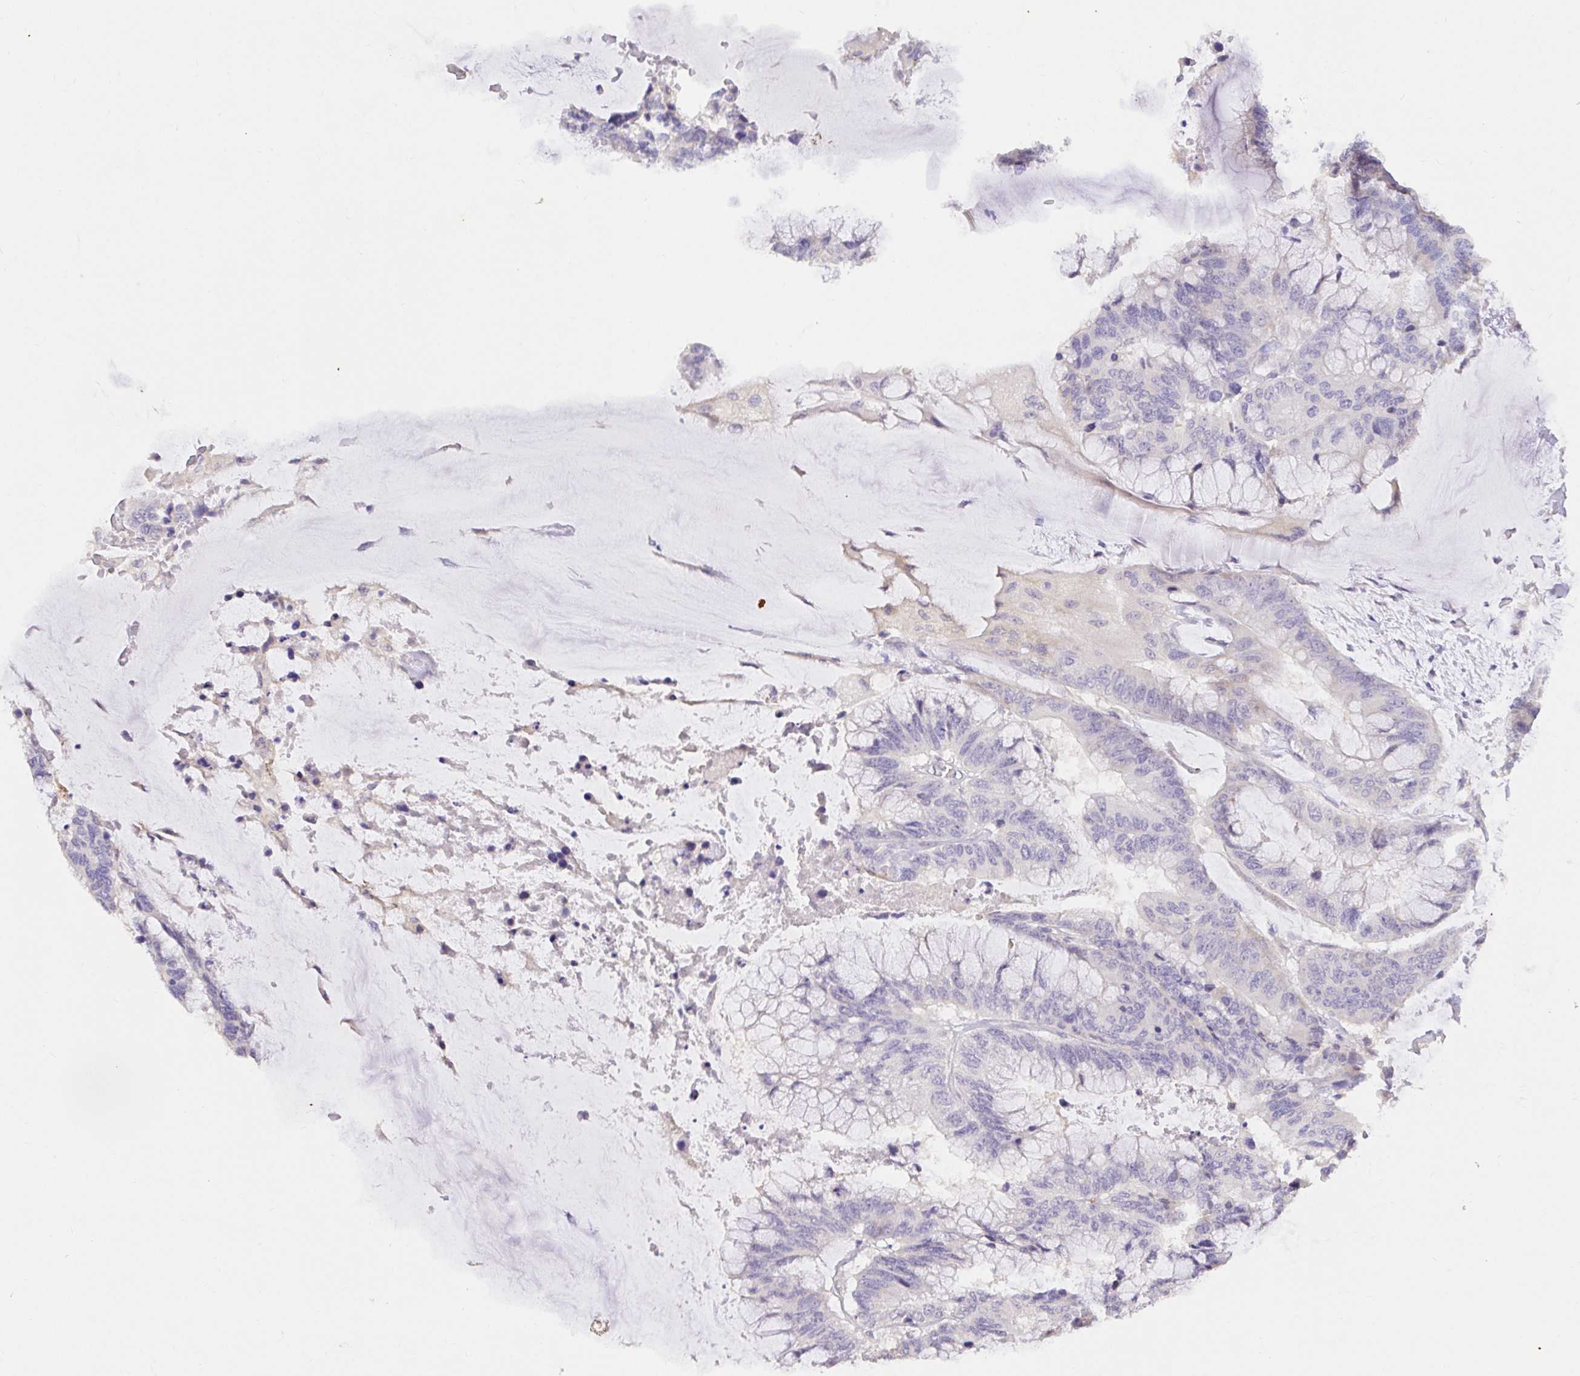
{"staining": {"intensity": "negative", "quantity": "none", "location": "none"}, "tissue": "colorectal cancer", "cell_type": "Tumor cells", "image_type": "cancer", "snomed": [{"axis": "morphology", "description": "Adenocarcinoma, NOS"}, {"axis": "topography", "description": "Rectum"}], "caption": "An image of adenocarcinoma (colorectal) stained for a protein reveals no brown staining in tumor cells.", "gene": "CDO1", "patient": {"sex": "female", "age": 59}}